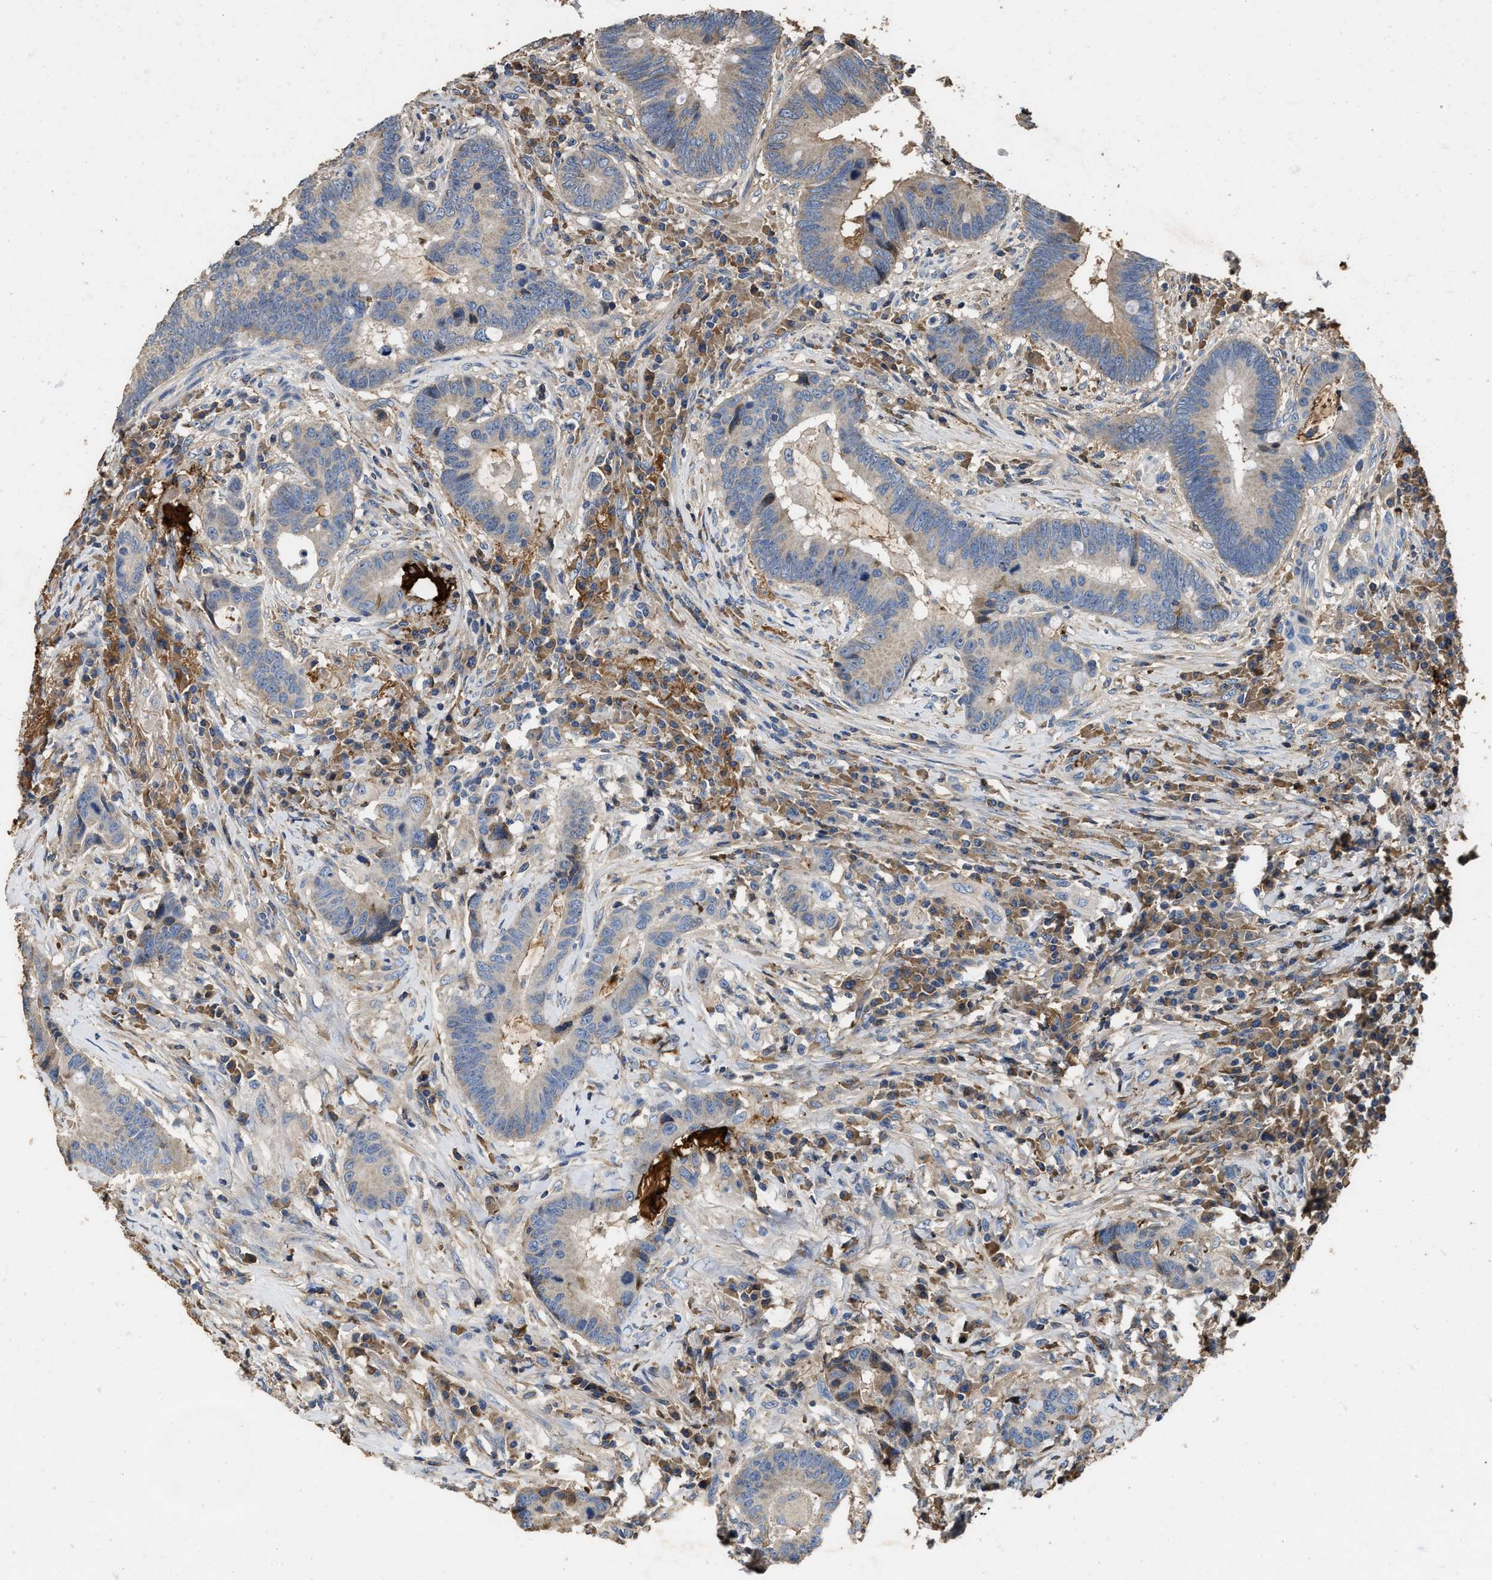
{"staining": {"intensity": "moderate", "quantity": "<25%", "location": "cytoplasmic/membranous"}, "tissue": "colorectal cancer", "cell_type": "Tumor cells", "image_type": "cancer", "snomed": [{"axis": "morphology", "description": "Adenocarcinoma, NOS"}, {"axis": "topography", "description": "Rectum"}, {"axis": "topography", "description": "Anal"}], "caption": "Immunohistochemistry (IHC) (DAB (3,3'-diaminobenzidine)) staining of colorectal adenocarcinoma shows moderate cytoplasmic/membranous protein positivity in about <25% of tumor cells.", "gene": "C3", "patient": {"sex": "female", "age": 89}}